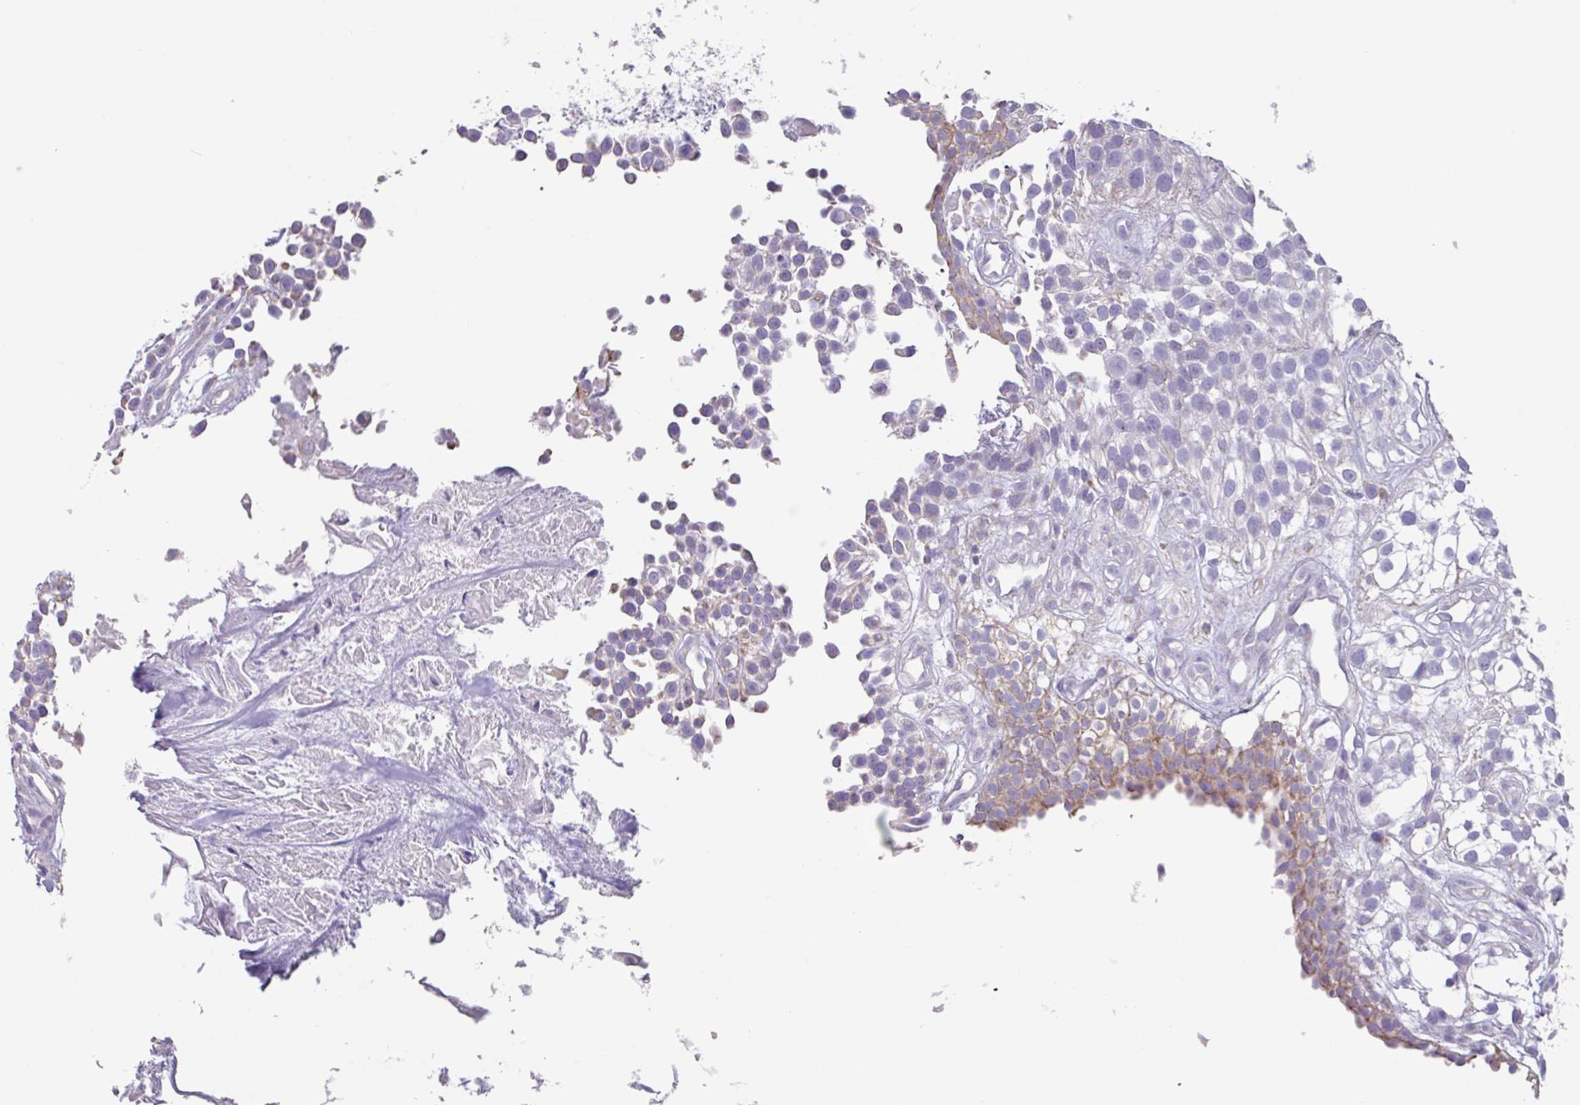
{"staining": {"intensity": "moderate", "quantity": "<25%", "location": "cytoplasmic/membranous"}, "tissue": "urothelial cancer", "cell_type": "Tumor cells", "image_type": "cancer", "snomed": [{"axis": "morphology", "description": "Urothelial carcinoma, High grade"}, {"axis": "topography", "description": "Urinary bladder"}], "caption": "High-grade urothelial carcinoma was stained to show a protein in brown. There is low levels of moderate cytoplasmic/membranous expression in approximately <25% of tumor cells.", "gene": "MT-ND4", "patient": {"sex": "male", "age": 56}}